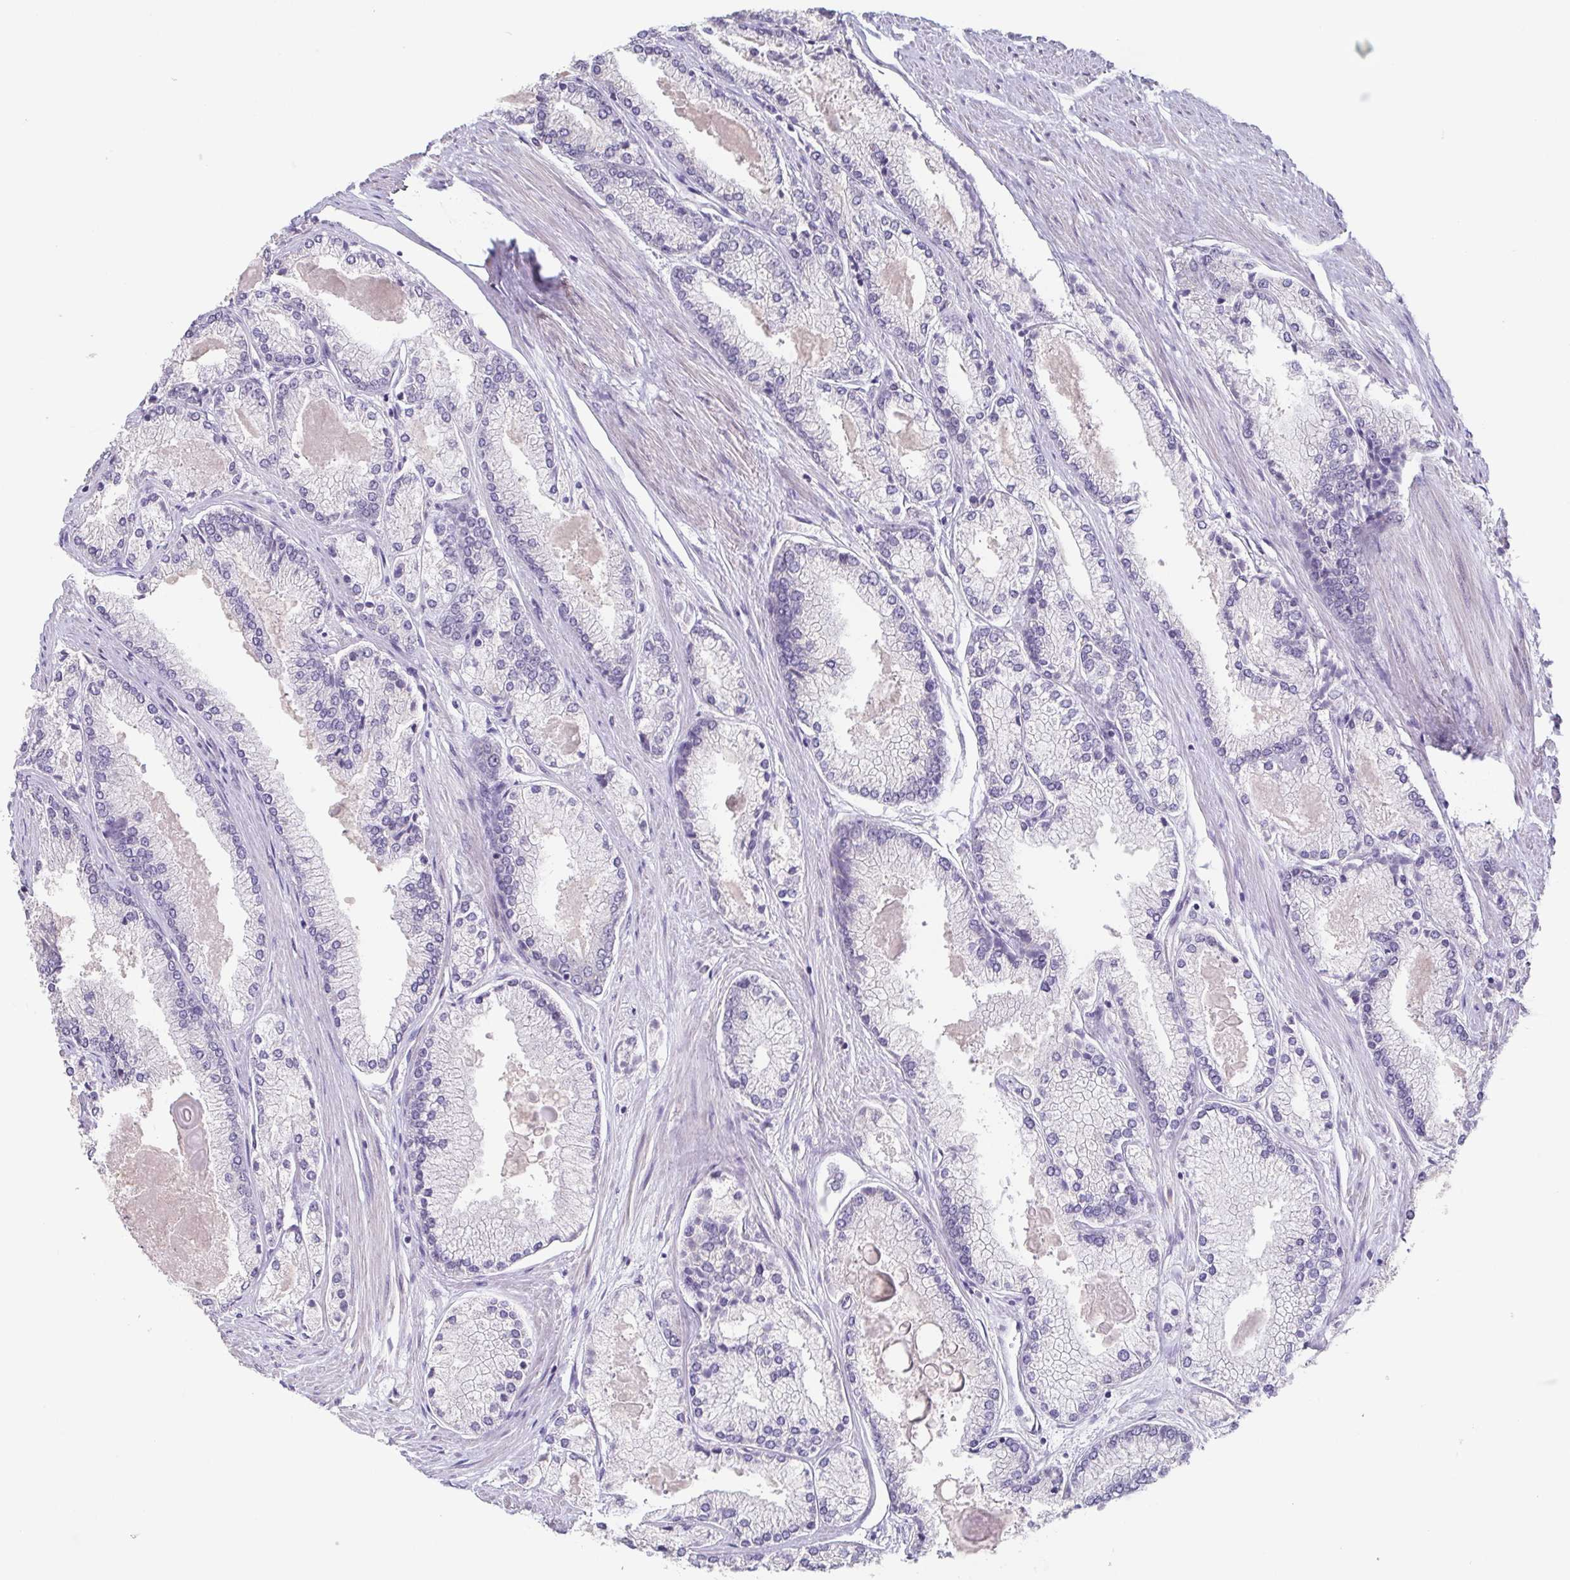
{"staining": {"intensity": "negative", "quantity": "none", "location": "none"}, "tissue": "prostate cancer", "cell_type": "Tumor cells", "image_type": "cancer", "snomed": [{"axis": "morphology", "description": "Adenocarcinoma, High grade"}, {"axis": "topography", "description": "Prostate"}], "caption": "DAB (3,3'-diaminobenzidine) immunohistochemical staining of human prostate adenocarcinoma (high-grade) shows no significant expression in tumor cells.", "gene": "GHRL", "patient": {"sex": "male", "age": 68}}